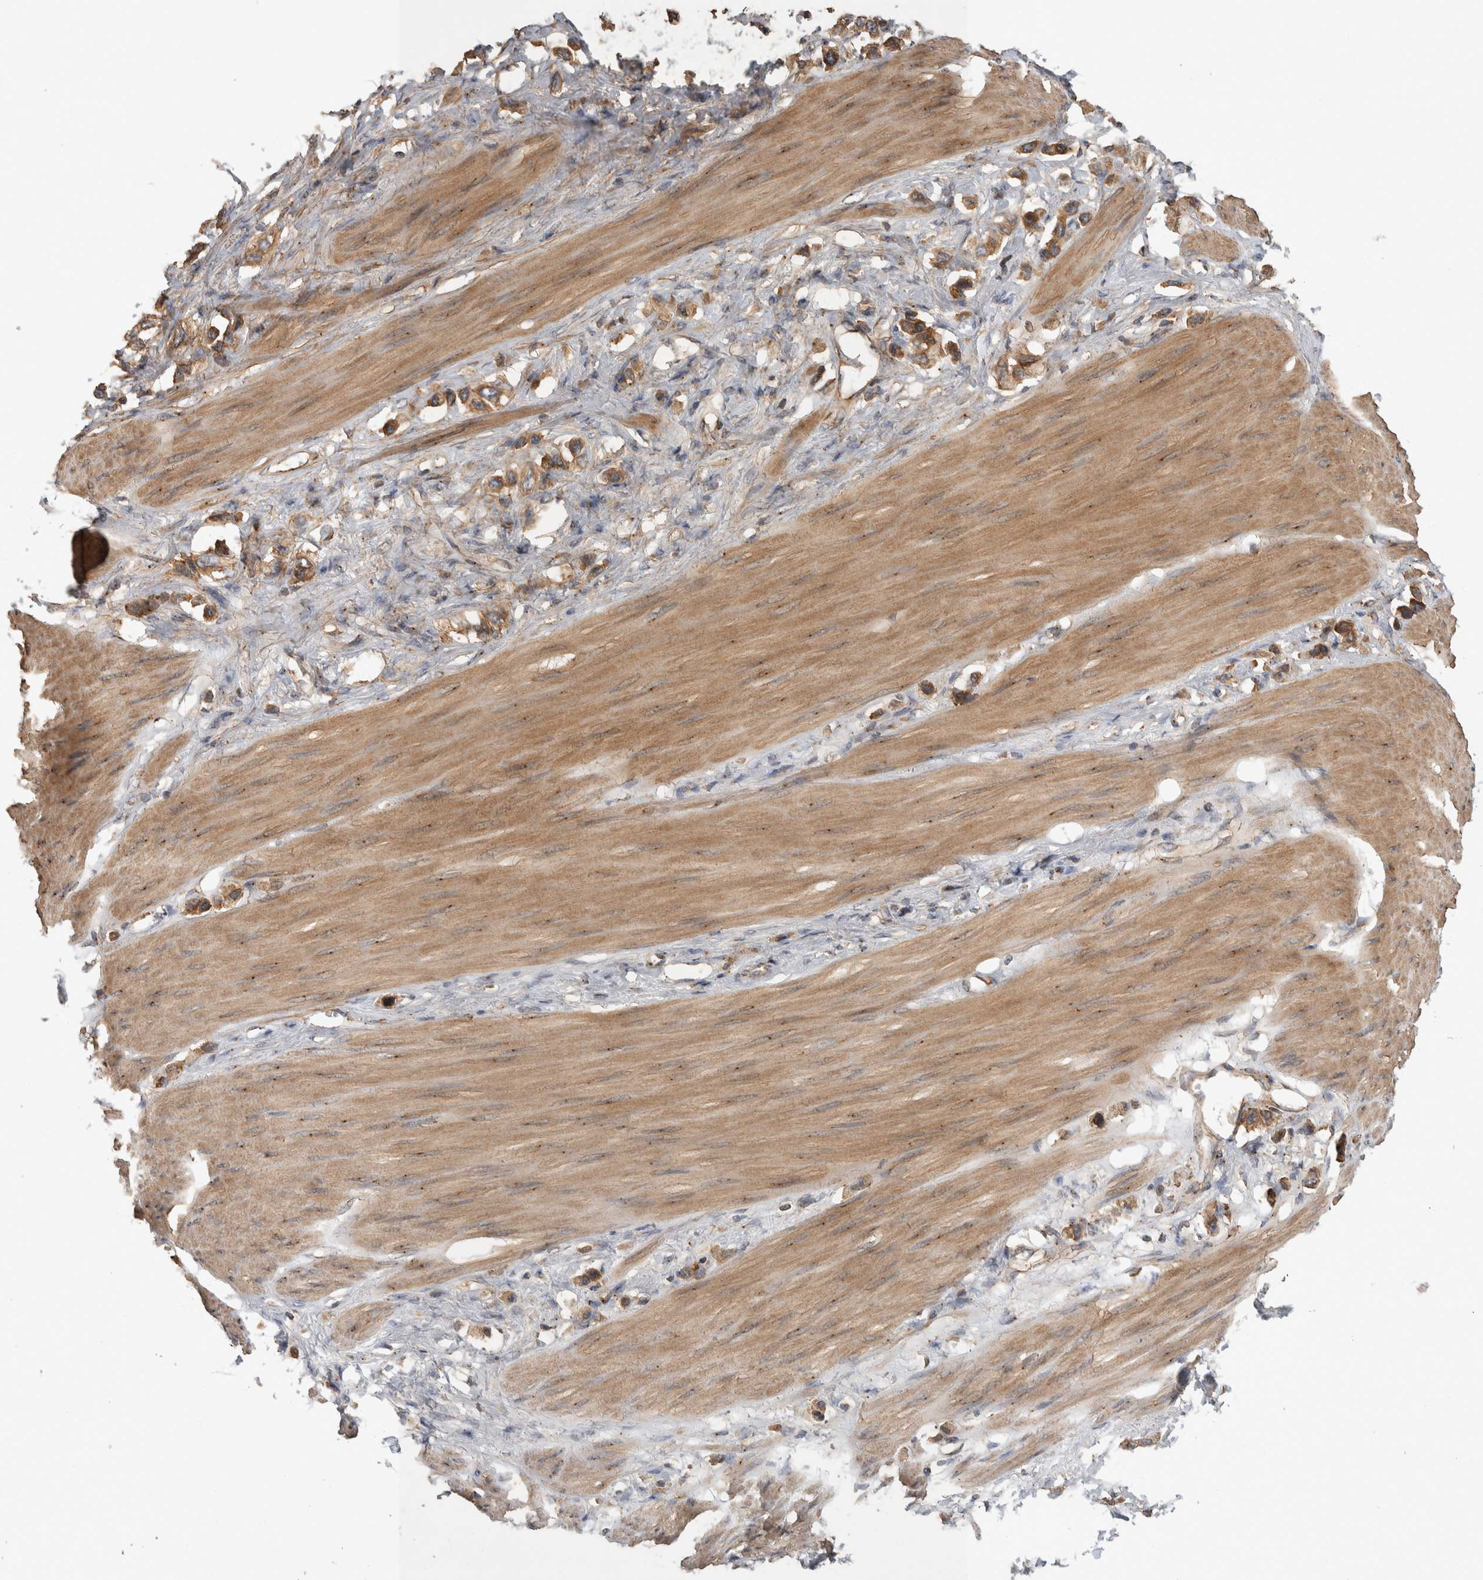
{"staining": {"intensity": "moderate", "quantity": ">75%", "location": "cytoplasmic/membranous"}, "tissue": "stomach cancer", "cell_type": "Tumor cells", "image_type": "cancer", "snomed": [{"axis": "morphology", "description": "Adenocarcinoma, NOS"}, {"axis": "topography", "description": "Stomach"}], "caption": "Protein analysis of stomach cancer tissue reveals moderate cytoplasmic/membranous staining in about >75% of tumor cells.", "gene": "IFRD1", "patient": {"sex": "female", "age": 65}}